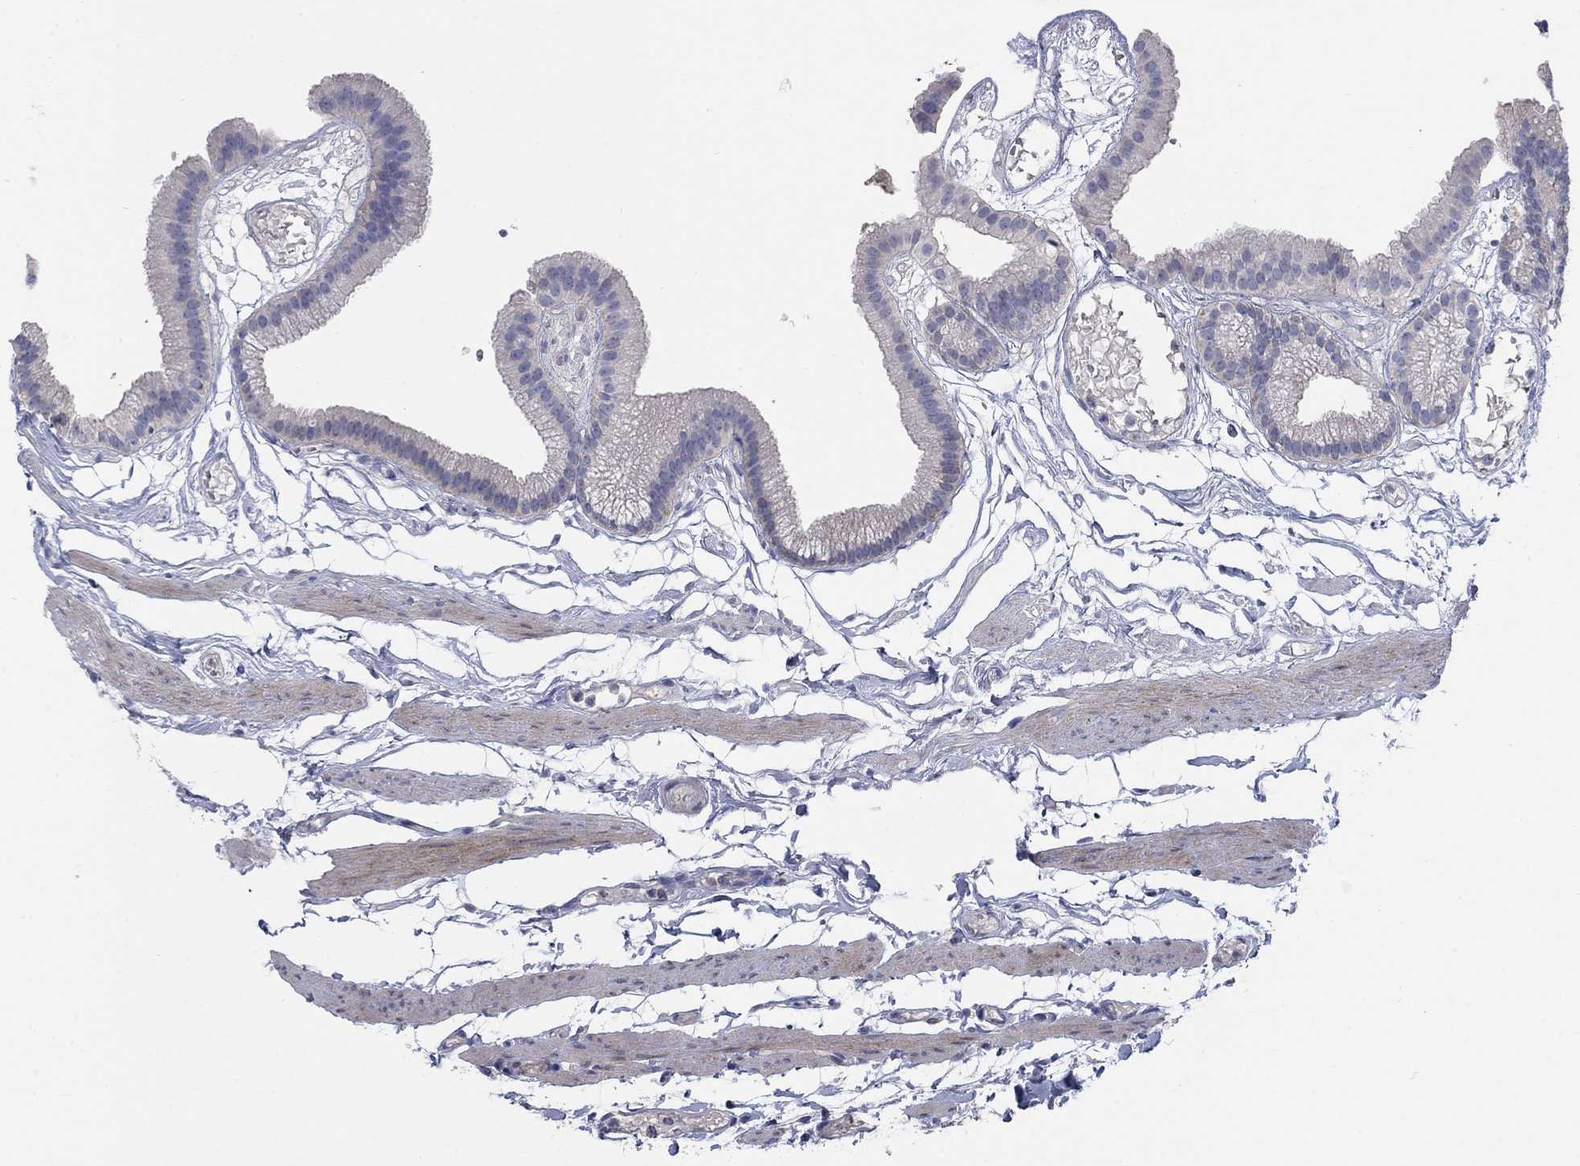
{"staining": {"intensity": "negative", "quantity": "none", "location": "none"}, "tissue": "gallbladder", "cell_type": "Glandular cells", "image_type": "normal", "snomed": [{"axis": "morphology", "description": "Normal tissue, NOS"}, {"axis": "topography", "description": "Gallbladder"}], "caption": "Image shows no protein expression in glandular cells of normal gallbladder.", "gene": "TMEM249", "patient": {"sex": "female", "age": 45}}